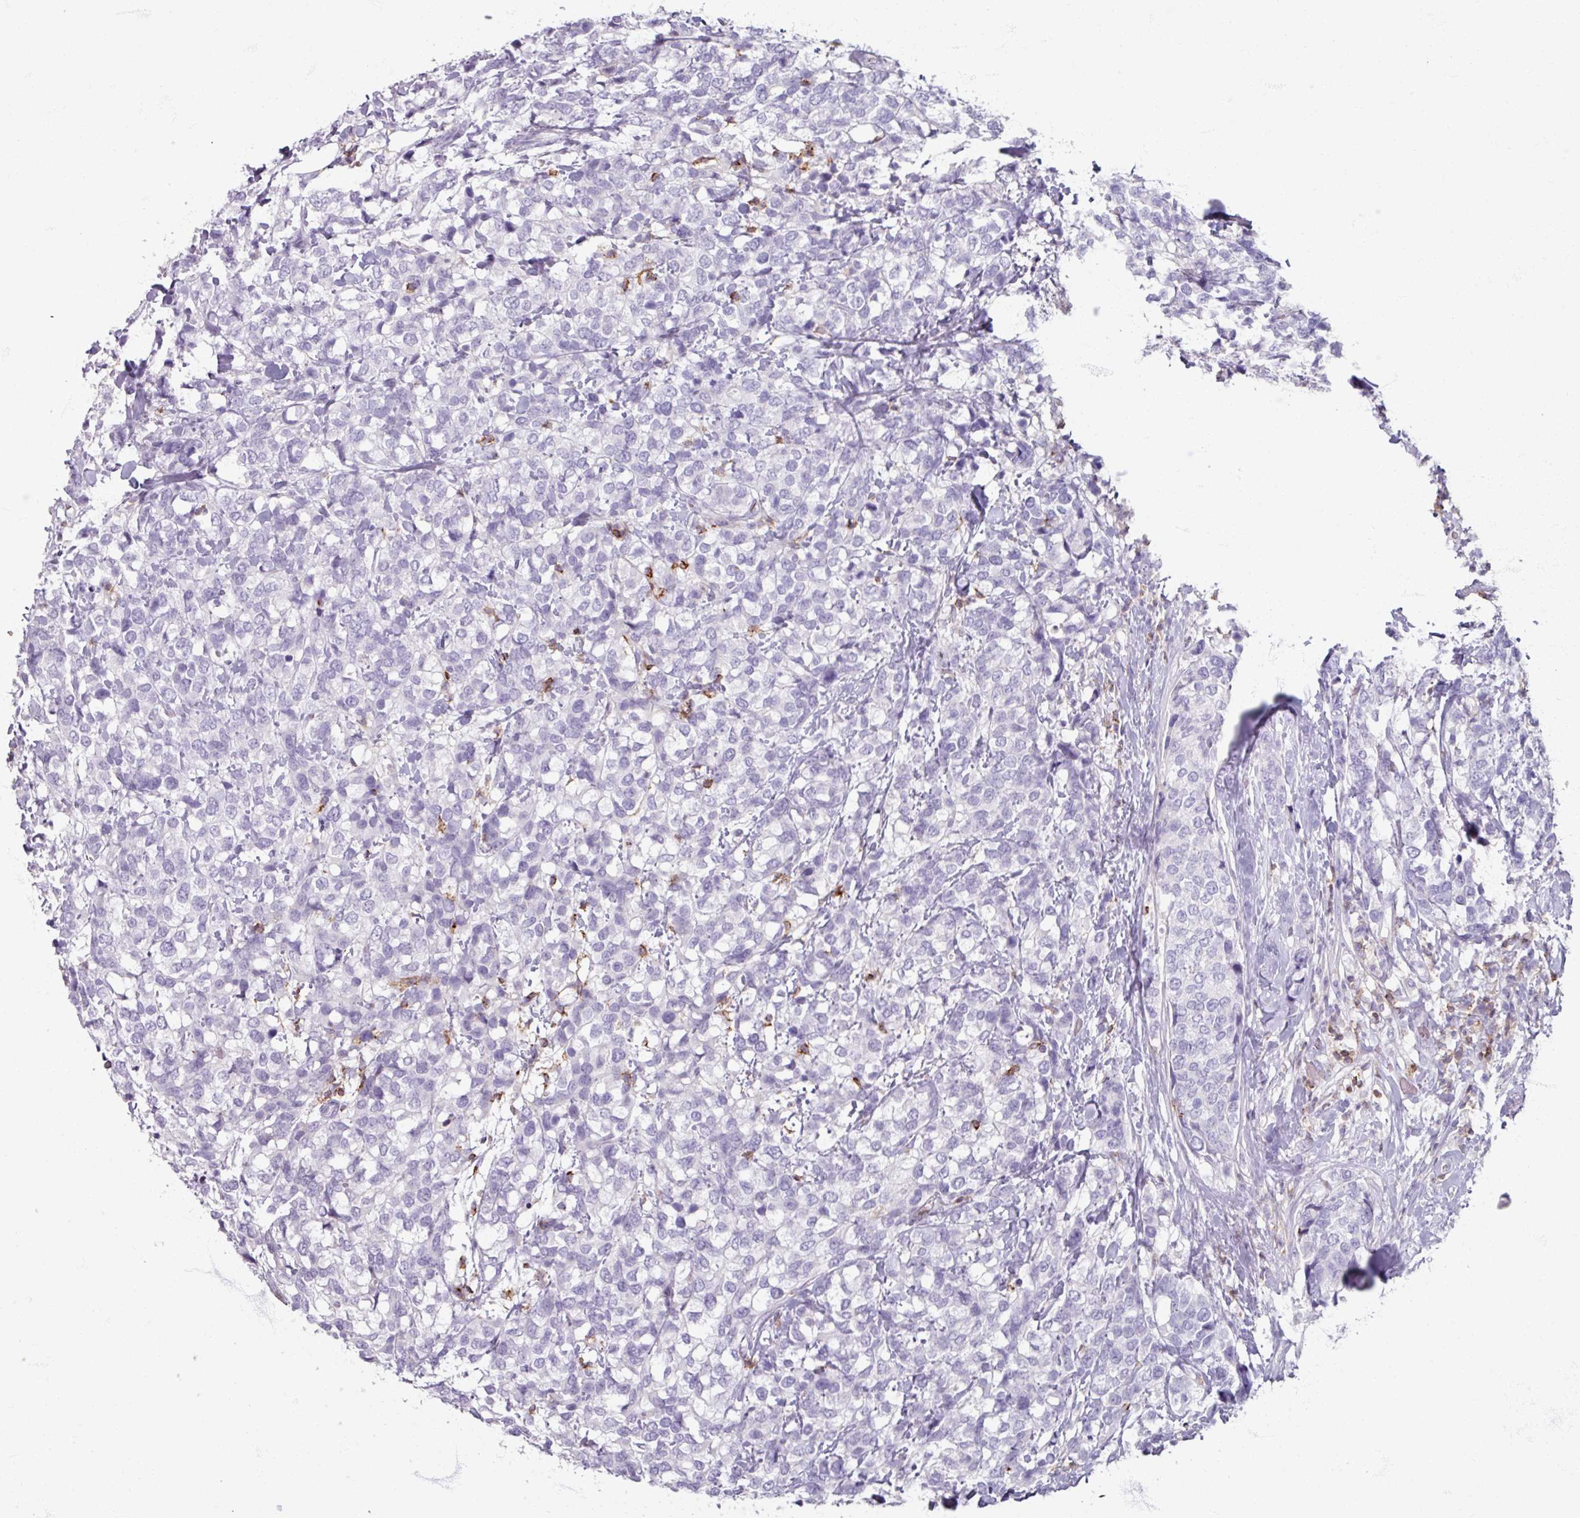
{"staining": {"intensity": "negative", "quantity": "none", "location": "none"}, "tissue": "breast cancer", "cell_type": "Tumor cells", "image_type": "cancer", "snomed": [{"axis": "morphology", "description": "Lobular carcinoma"}, {"axis": "topography", "description": "Breast"}], "caption": "A high-resolution photomicrograph shows immunohistochemistry staining of breast cancer, which displays no significant staining in tumor cells.", "gene": "PTPRC", "patient": {"sex": "female", "age": 59}}